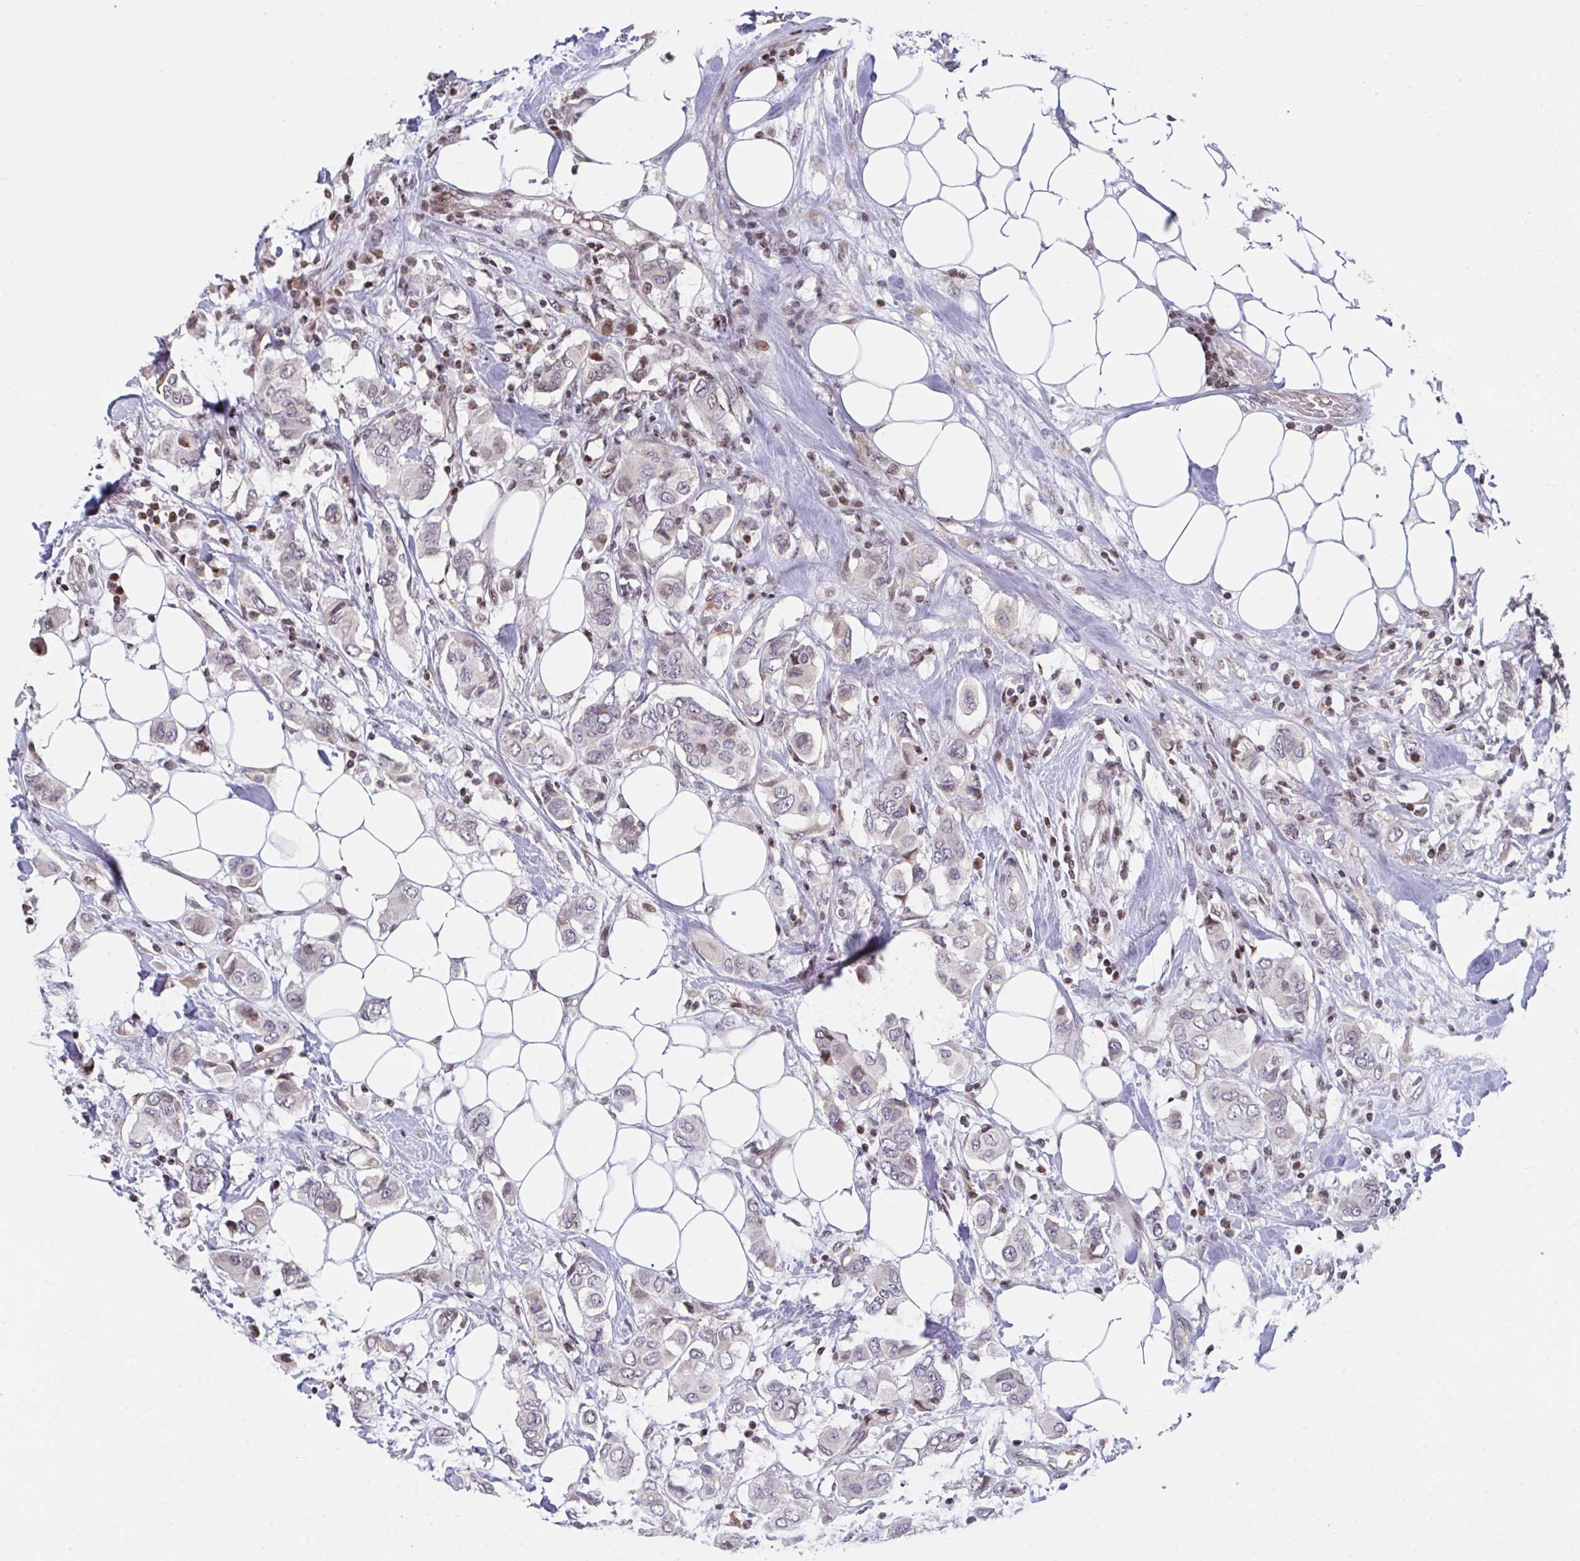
{"staining": {"intensity": "moderate", "quantity": "<25%", "location": "nuclear"}, "tissue": "breast cancer", "cell_type": "Tumor cells", "image_type": "cancer", "snomed": [{"axis": "morphology", "description": "Lobular carcinoma"}, {"axis": "topography", "description": "Breast"}], "caption": "Tumor cells demonstrate moderate nuclear positivity in about <25% of cells in lobular carcinoma (breast). Nuclei are stained in blue.", "gene": "PCDHB8", "patient": {"sex": "female", "age": 51}}